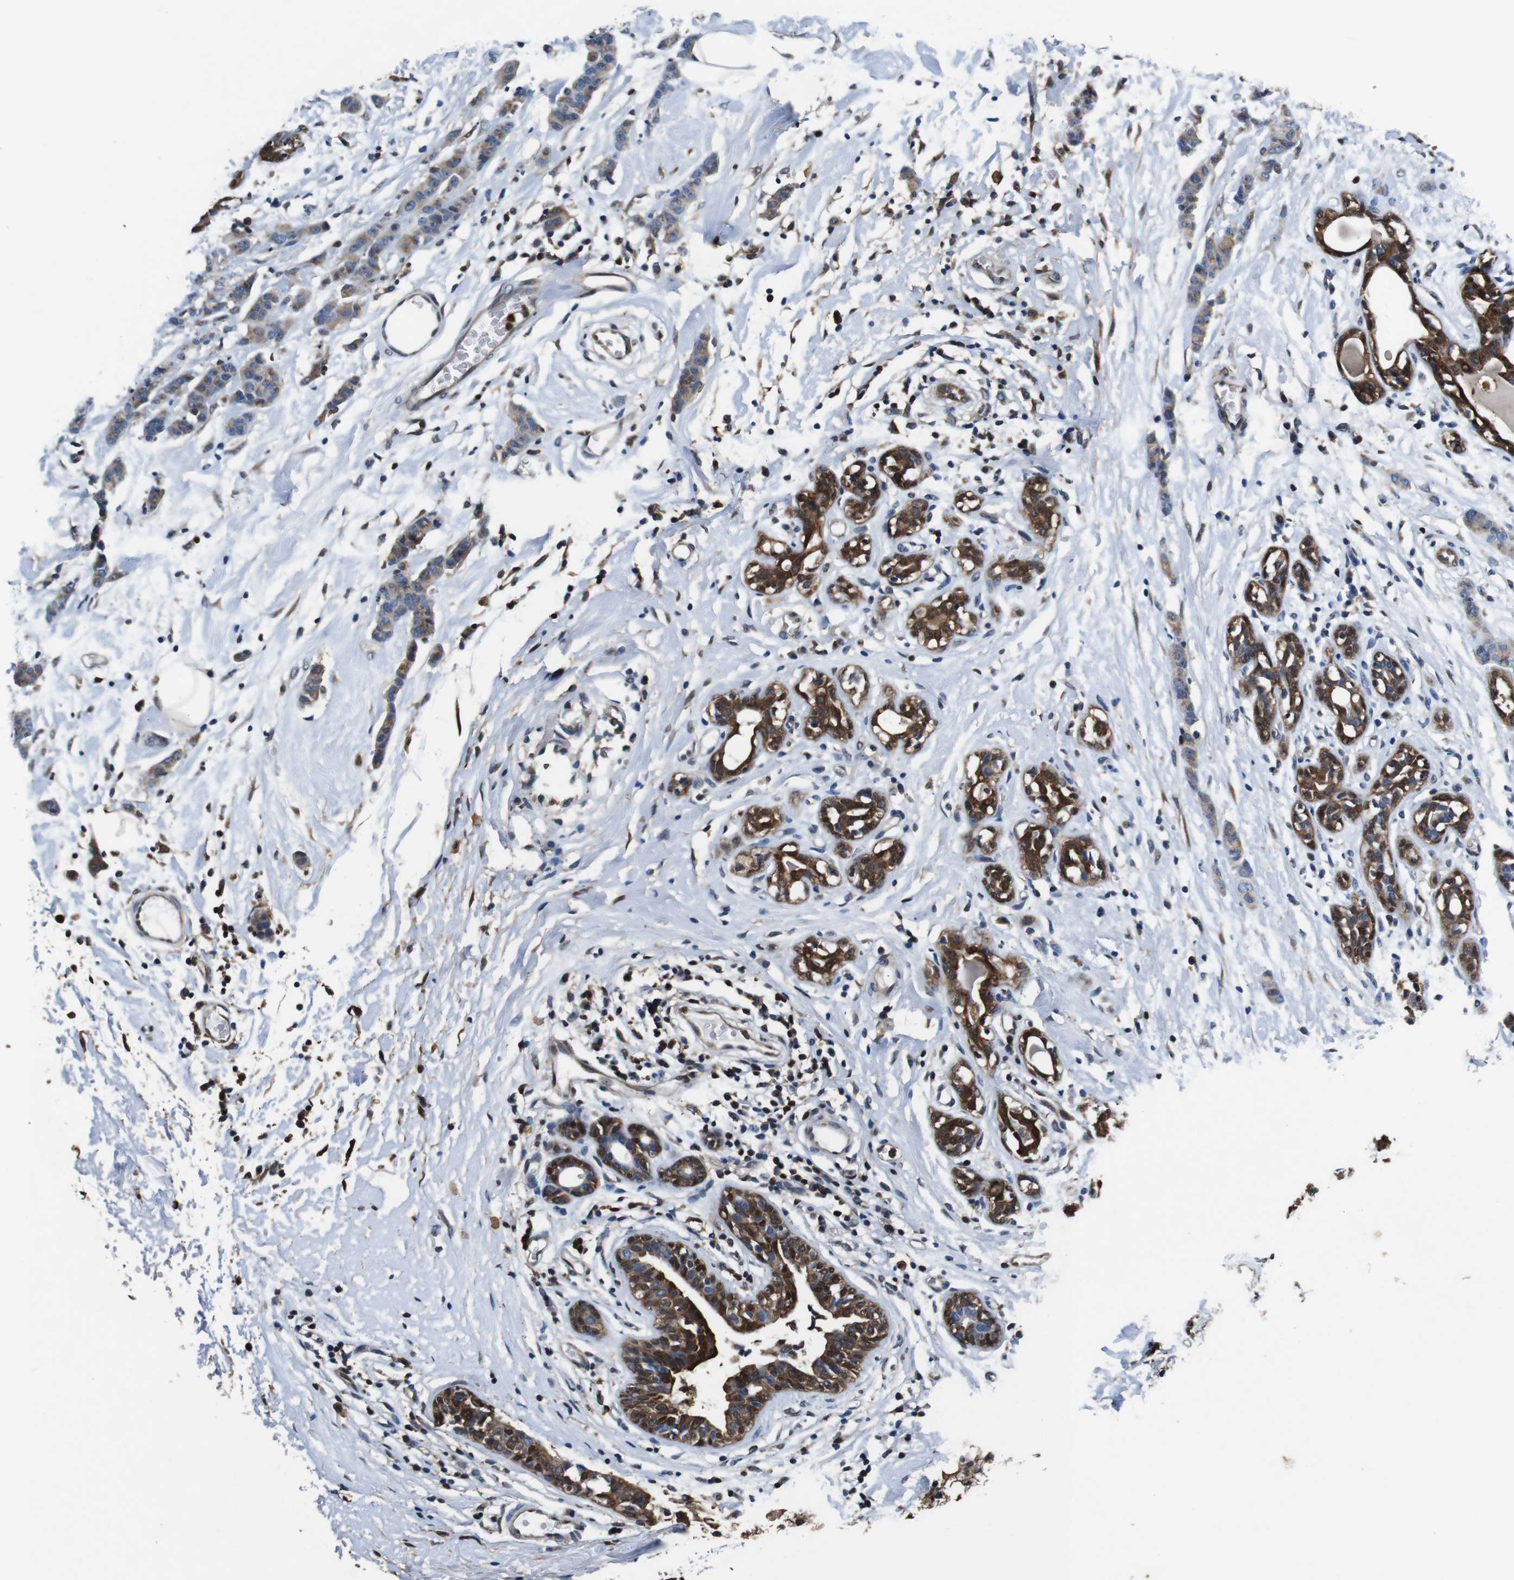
{"staining": {"intensity": "weak", "quantity": ">75%", "location": "cytoplasmic/membranous"}, "tissue": "breast cancer", "cell_type": "Tumor cells", "image_type": "cancer", "snomed": [{"axis": "morphology", "description": "Normal tissue, NOS"}, {"axis": "morphology", "description": "Duct carcinoma"}, {"axis": "topography", "description": "Breast"}], "caption": "Breast cancer stained for a protein (brown) demonstrates weak cytoplasmic/membranous positive positivity in approximately >75% of tumor cells.", "gene": "ANXA1", "patient": {"sex": "female", "age": 40}}